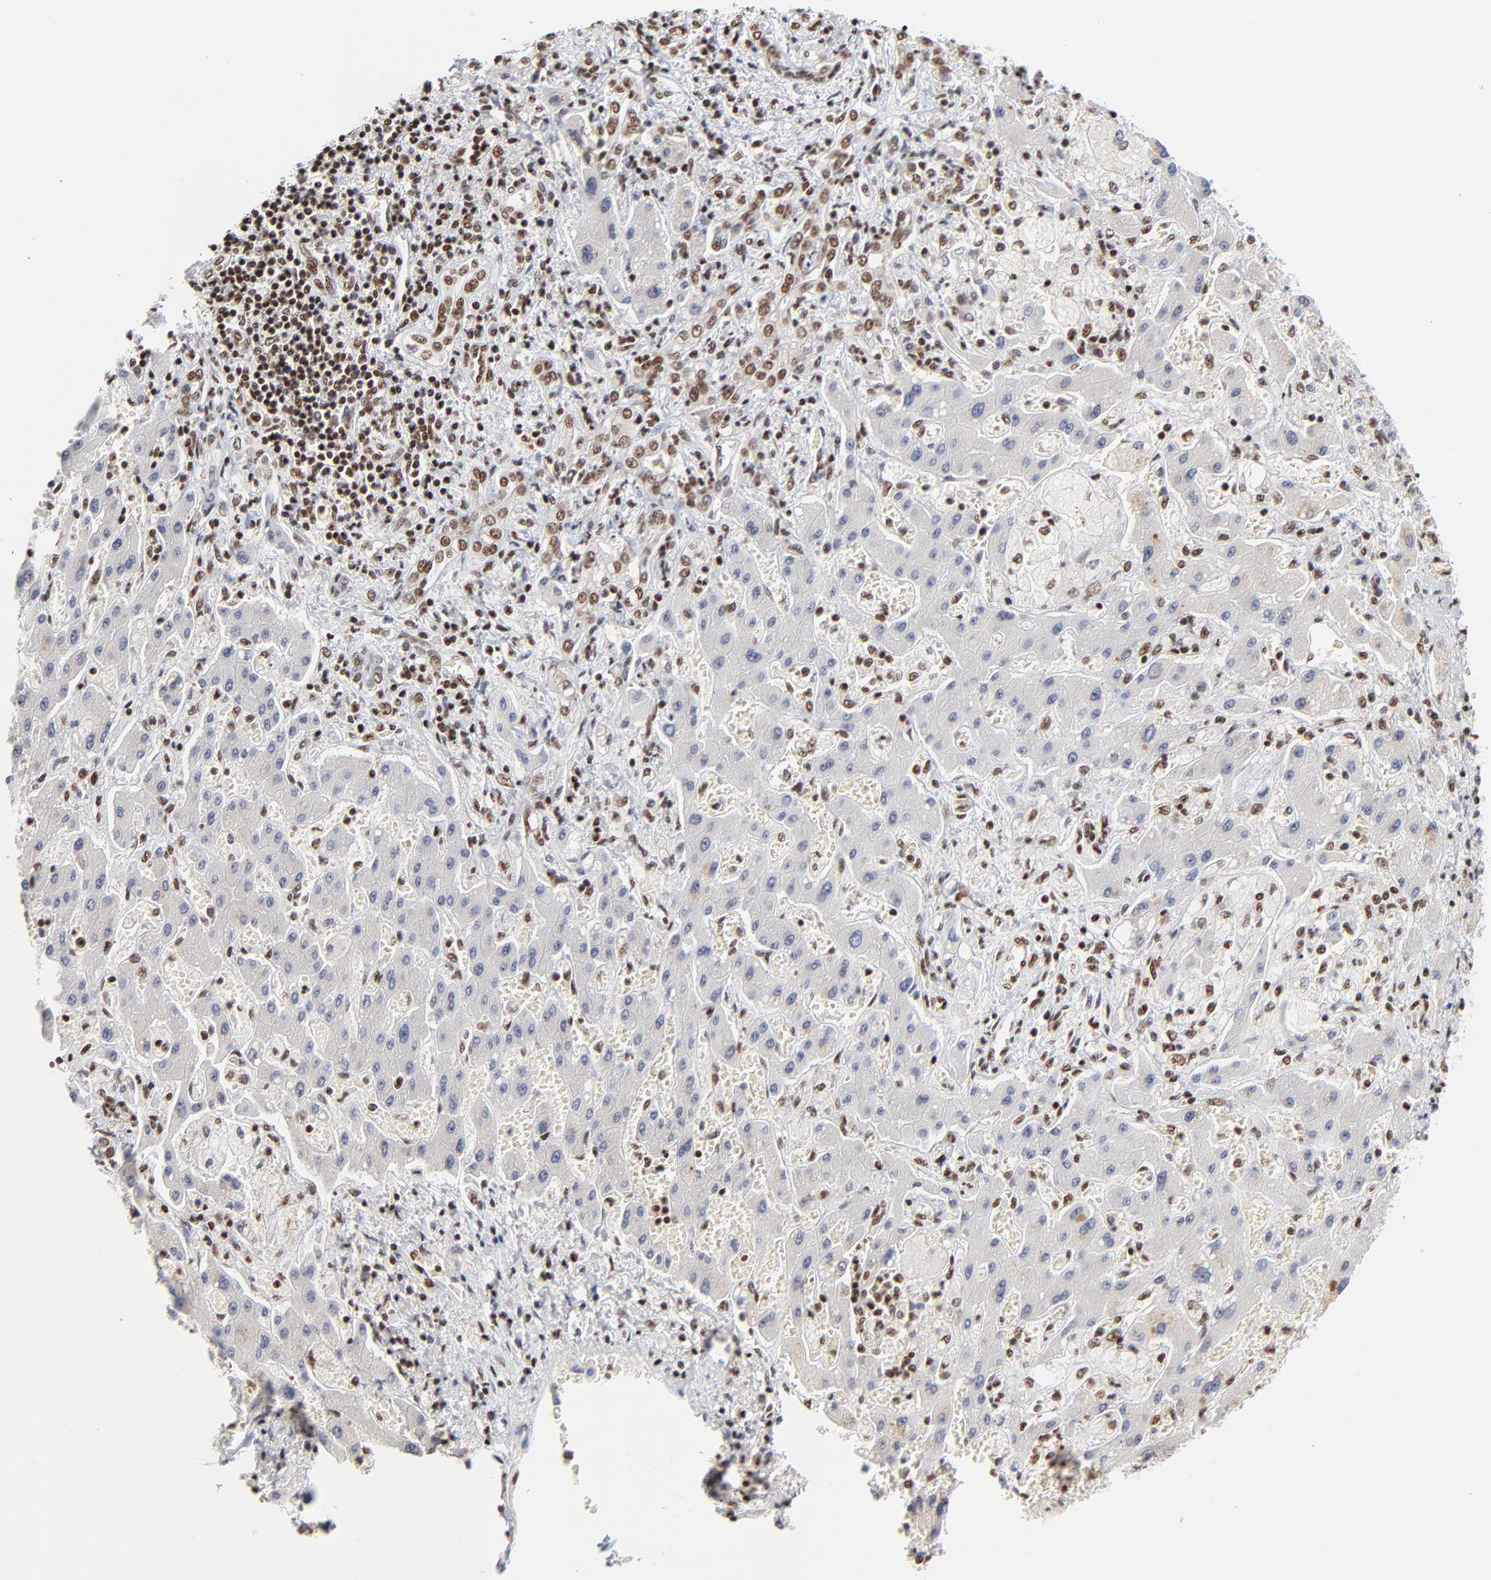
{"staining": {"intensity": "negative", "quantity": "none", "location": "none"}, "tissue": "liver cancer", "cell_type": "Tumor cells", "image_type": "cancer", "snomed": [{"axis": "morphology", "description": "Cholangiocarcinoma"}, {"axis": "topography", "description": "Liver"}], "caption": "IHC histopathology image of neoplastic tissue: liver cancer (cholangiocarcinoma) stained with DAB shows no significant protein positivity in tumor cells. The staining is performed using DAB brown chromogen with nuclei counter-stained in using hematoxylin.", "gene": "CREB1", "patient": {"sex": "male", "age": 50}}